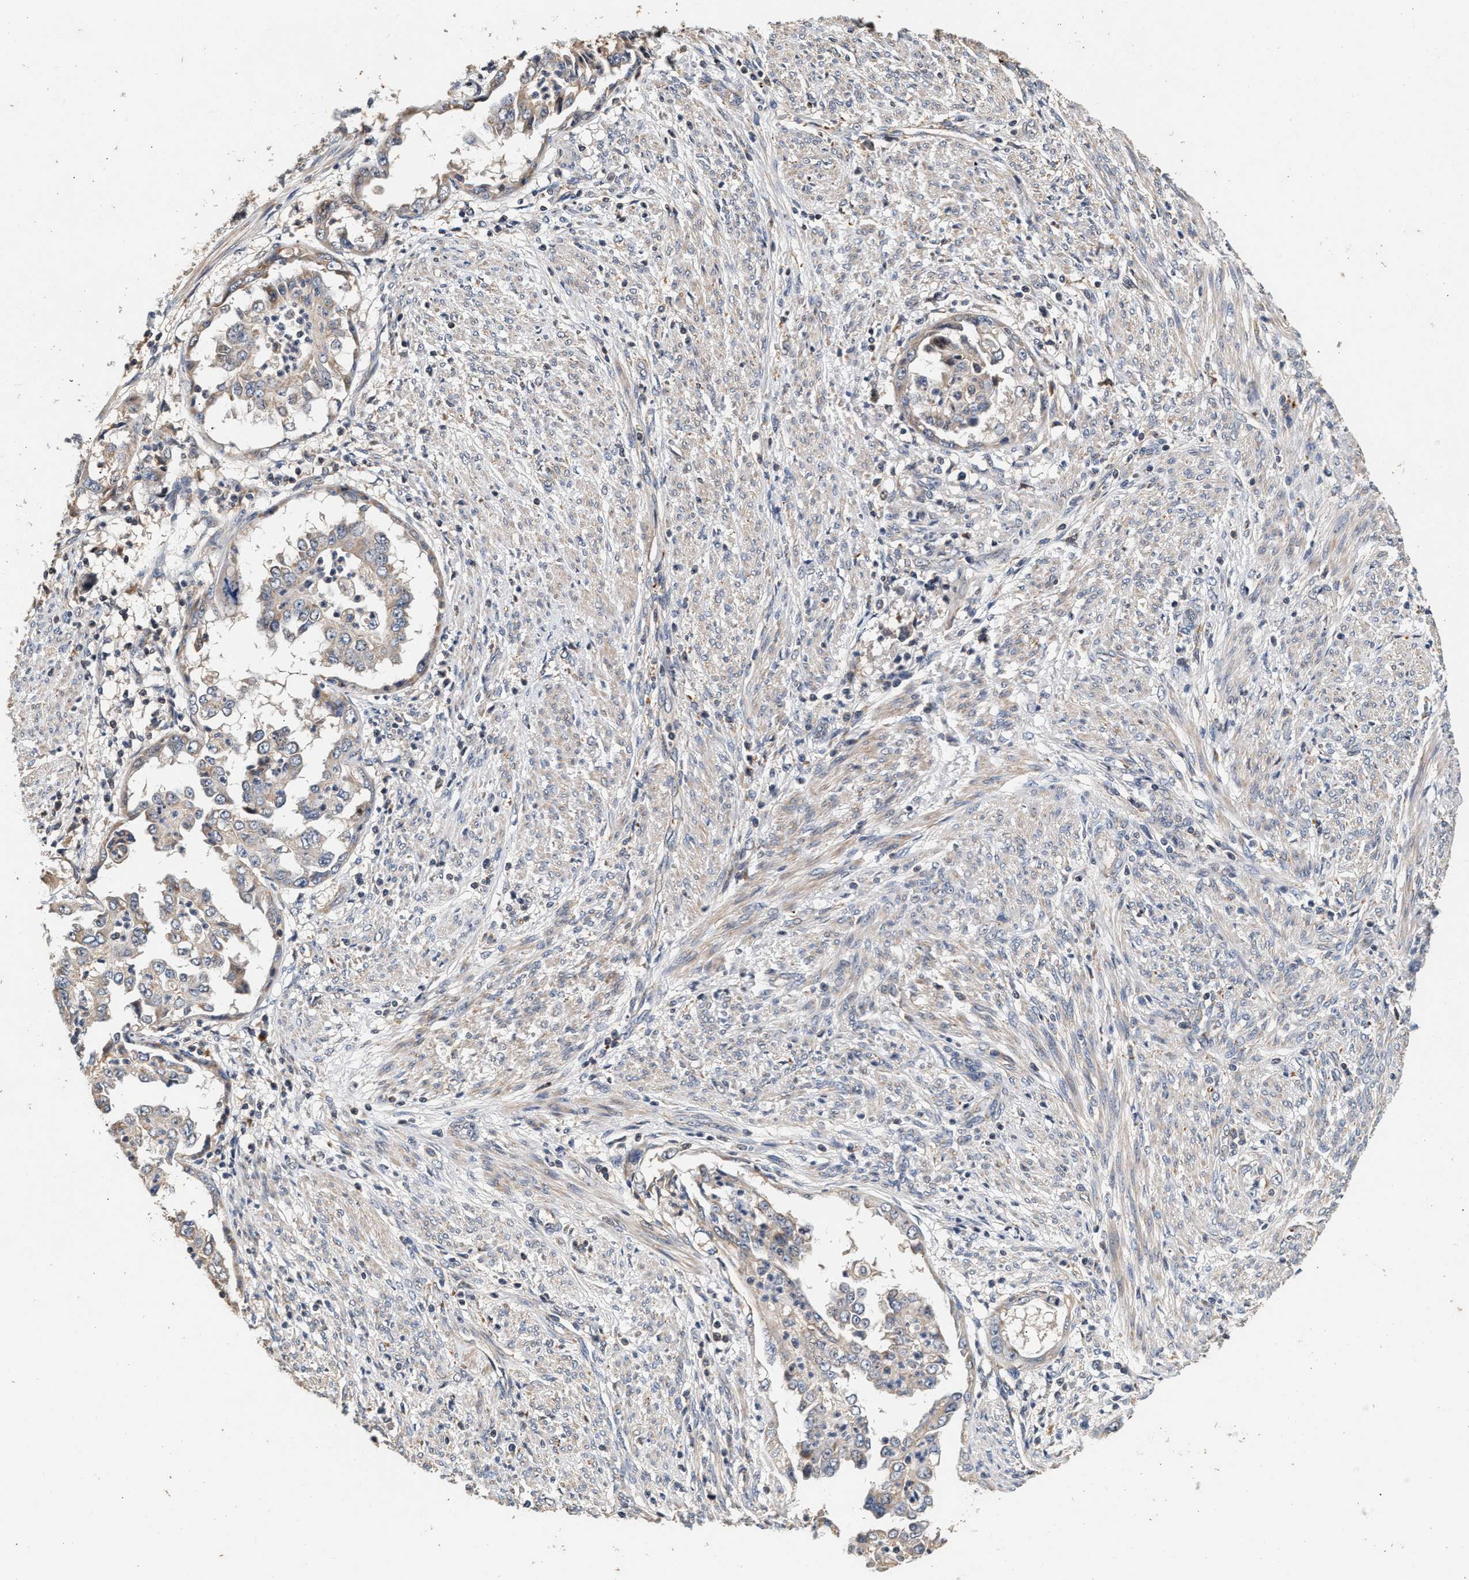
{"staining": {"intensity": "moderate", "quantity": "25%-75%", "location": "cytoplasmic/membranous"}, "tissue": "endometrial cancer", "cell_type": "Tumor cells", "image_type": "cancer", "snomed": [{"axis": "morphology", "description": "Adenocarcinoma, NOS"}, {"axis": "topography", "description": "Endometrium"}], "caption": "Moderate cytoplasmic/membranous protein staining is identified in about 25%-75% of tumor cells in endometrial adenocarcinoma.", "gene": "PTGR3", "patient": {"sex": "female", "age": 85}}